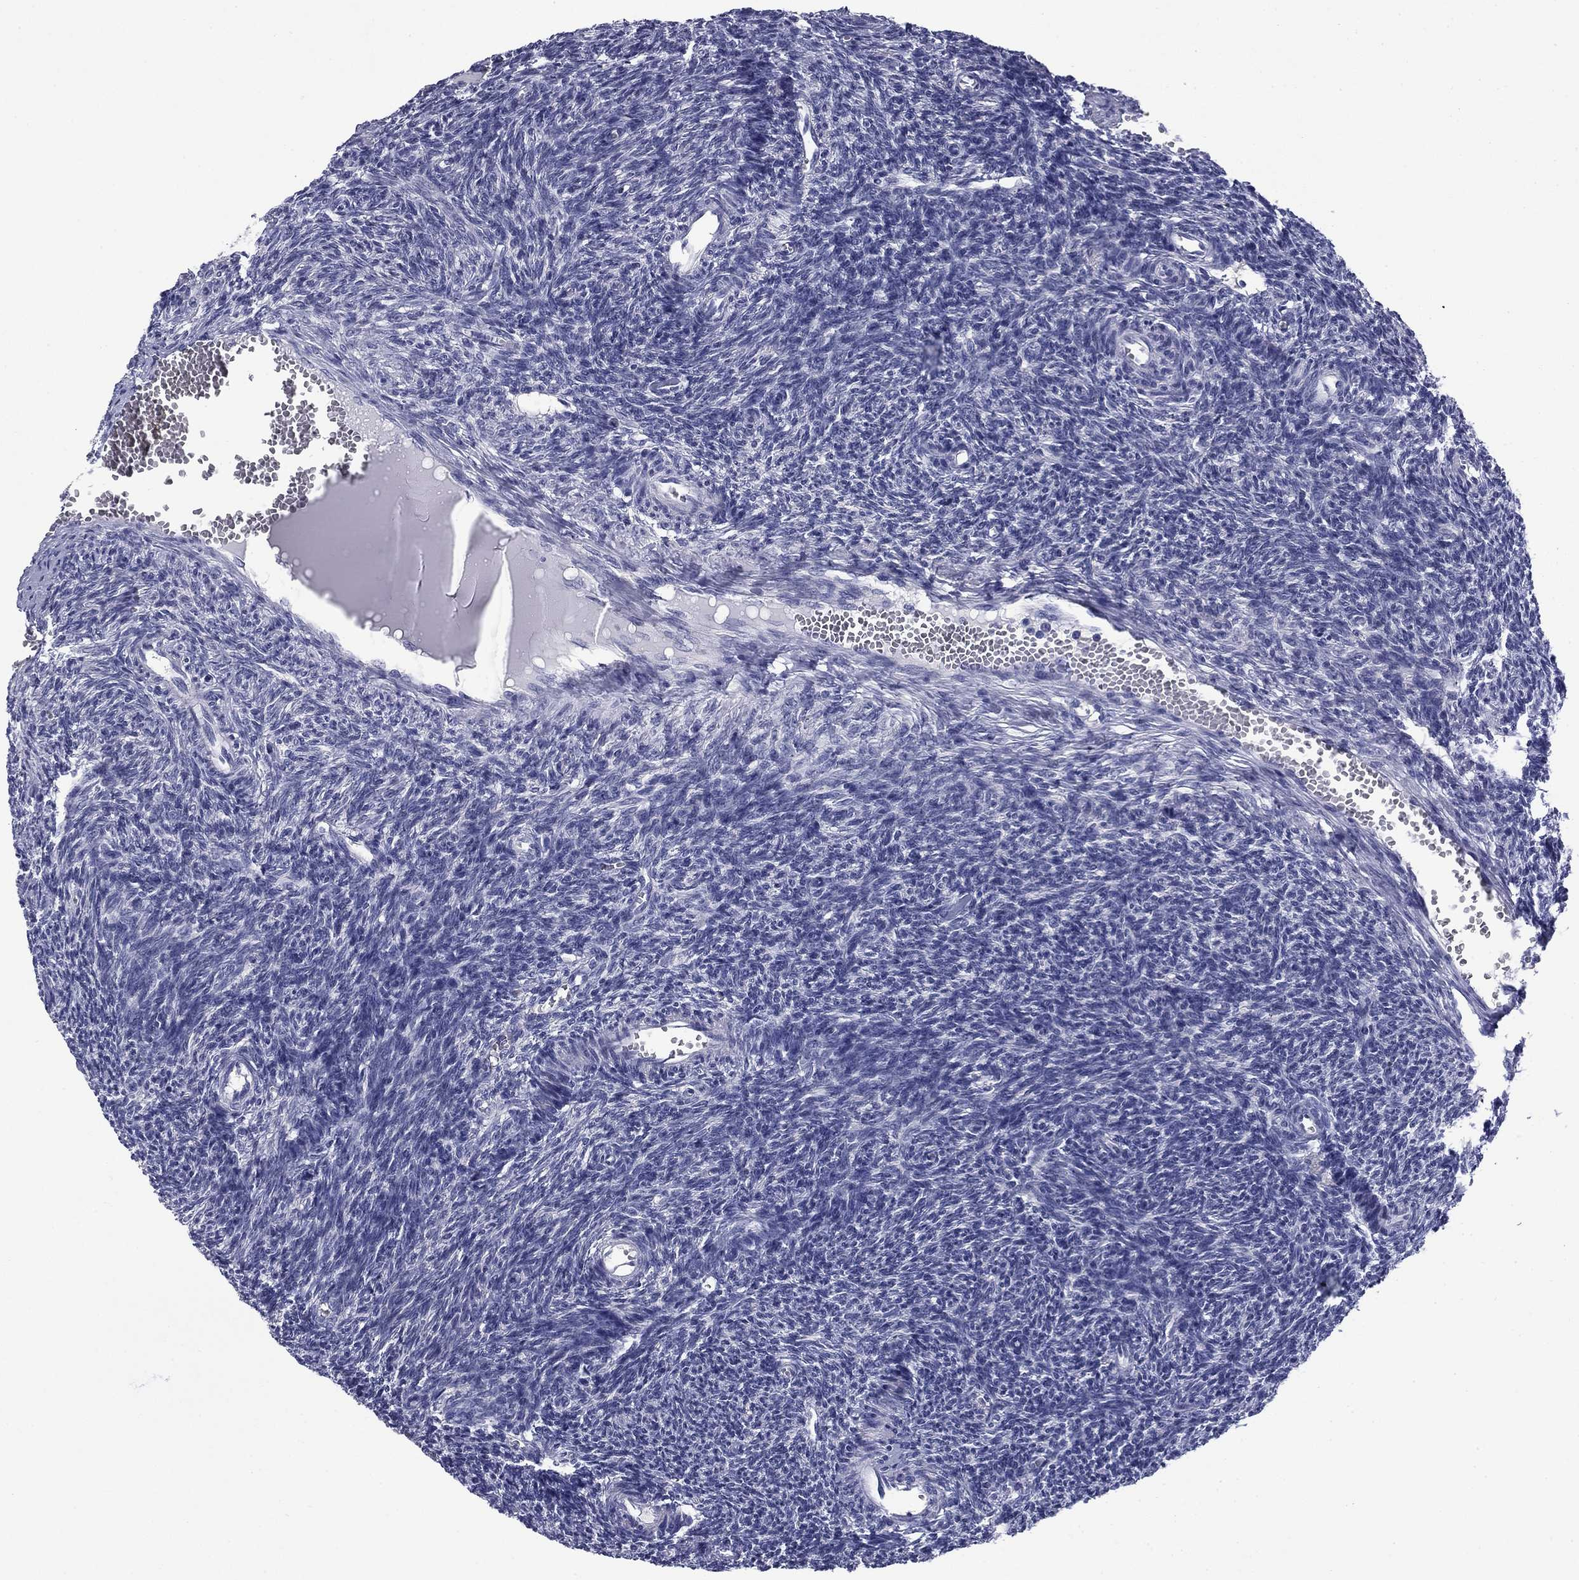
{"staining": {"intensity": "negative", "quantity": "none", "location": "none"}, "tissue": "ovary", "cell_type": "Ovarian stroma cells", "image_type": "normal", "snomed": [{"axis": "morphology", "description": "Normal tissue, NOS"}, {"axis": "topography", "description": "Ovary"}], "caption": "Immunohistochemical staining of unremarkable ovary shows no significant expression in ovarian stroma cells.", "gene": "BCL2L14", "patient": {"sex": "female", "age": 27}}